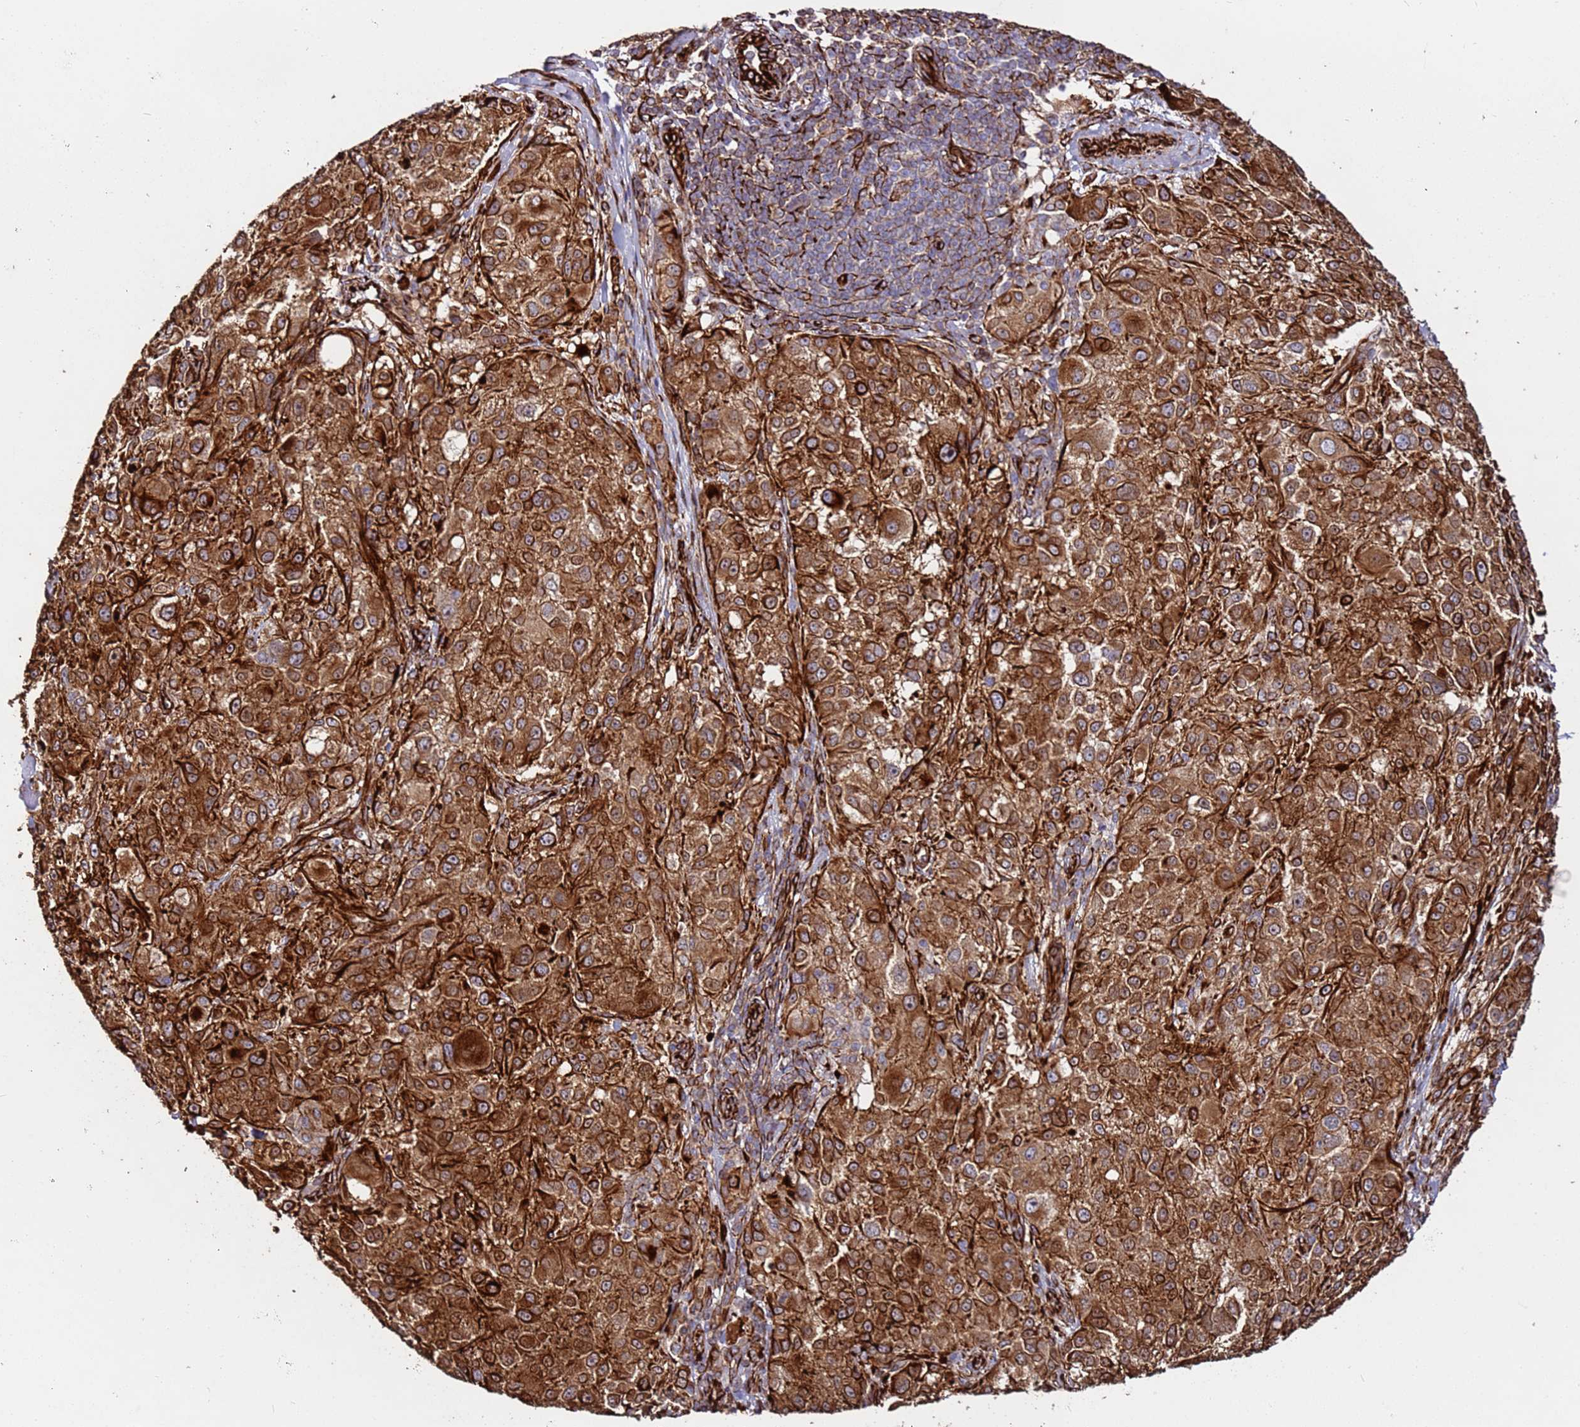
{"staining": {"intensity": "strong", "quantity": ">75%", "location": "cytoplasmic/membranous"}, "tissue": "melanoma", "cell_type": "Tumor cells", "image_type": "cancer", "snomed": [{"axis": "morphology", "description": "Necrosis, NOS"}, {"axis": "morphology", "description": "Malignant melanoma, NOS"}, {"axis": "topography", "description": "Skin"}], "caption": "Malignant melanoma stained with IHC shows strong cytoplasmic/membranous staining in approximately >75% of tumor cells.", "gene": "MRGPRE", "patient": {"sex": "female", "age": 87}}